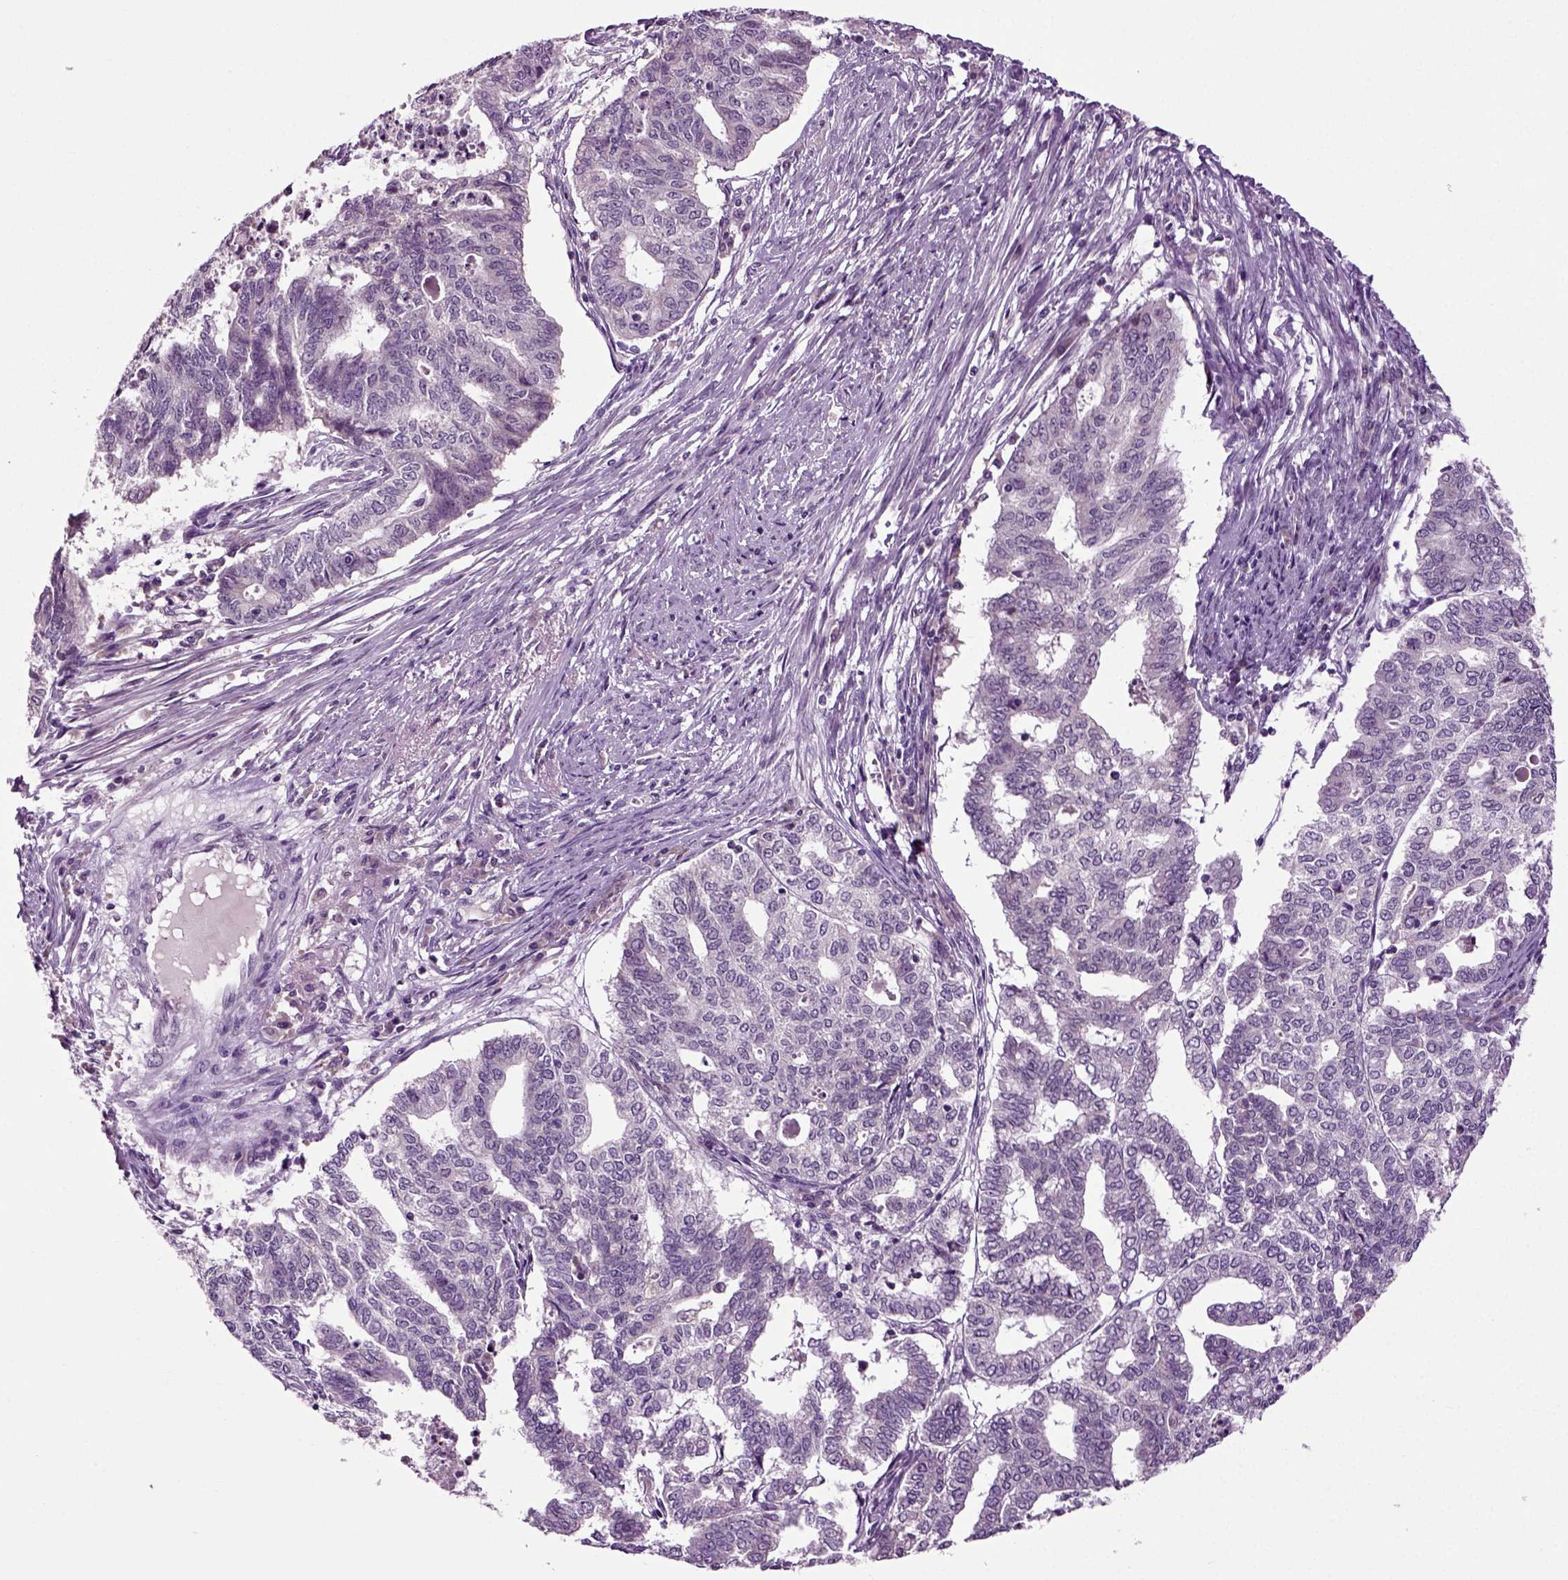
{"staining": {"intensity": "negative", "quantity": "none", "location": "none"}, "tissue": "endometrial cancer", "cell_type": "Tumor cells", "image_type": "cancer", "snomed": [{"axis": "morphology", "description": "Adenocarcinoma, NOS"}, {"axis": "topography", "description": "Endometrium"}], "caption": "There is no significant positivity in tumor cells of adenocarcinoma (endometrial). (DAB (3,3'-diaminobenzidine) immunohistochemistry (IHC) visualized using brightfield microscopy, high magnification).", "gene": "SPATA17", "patient": {"sex": "female", "age": 79}}